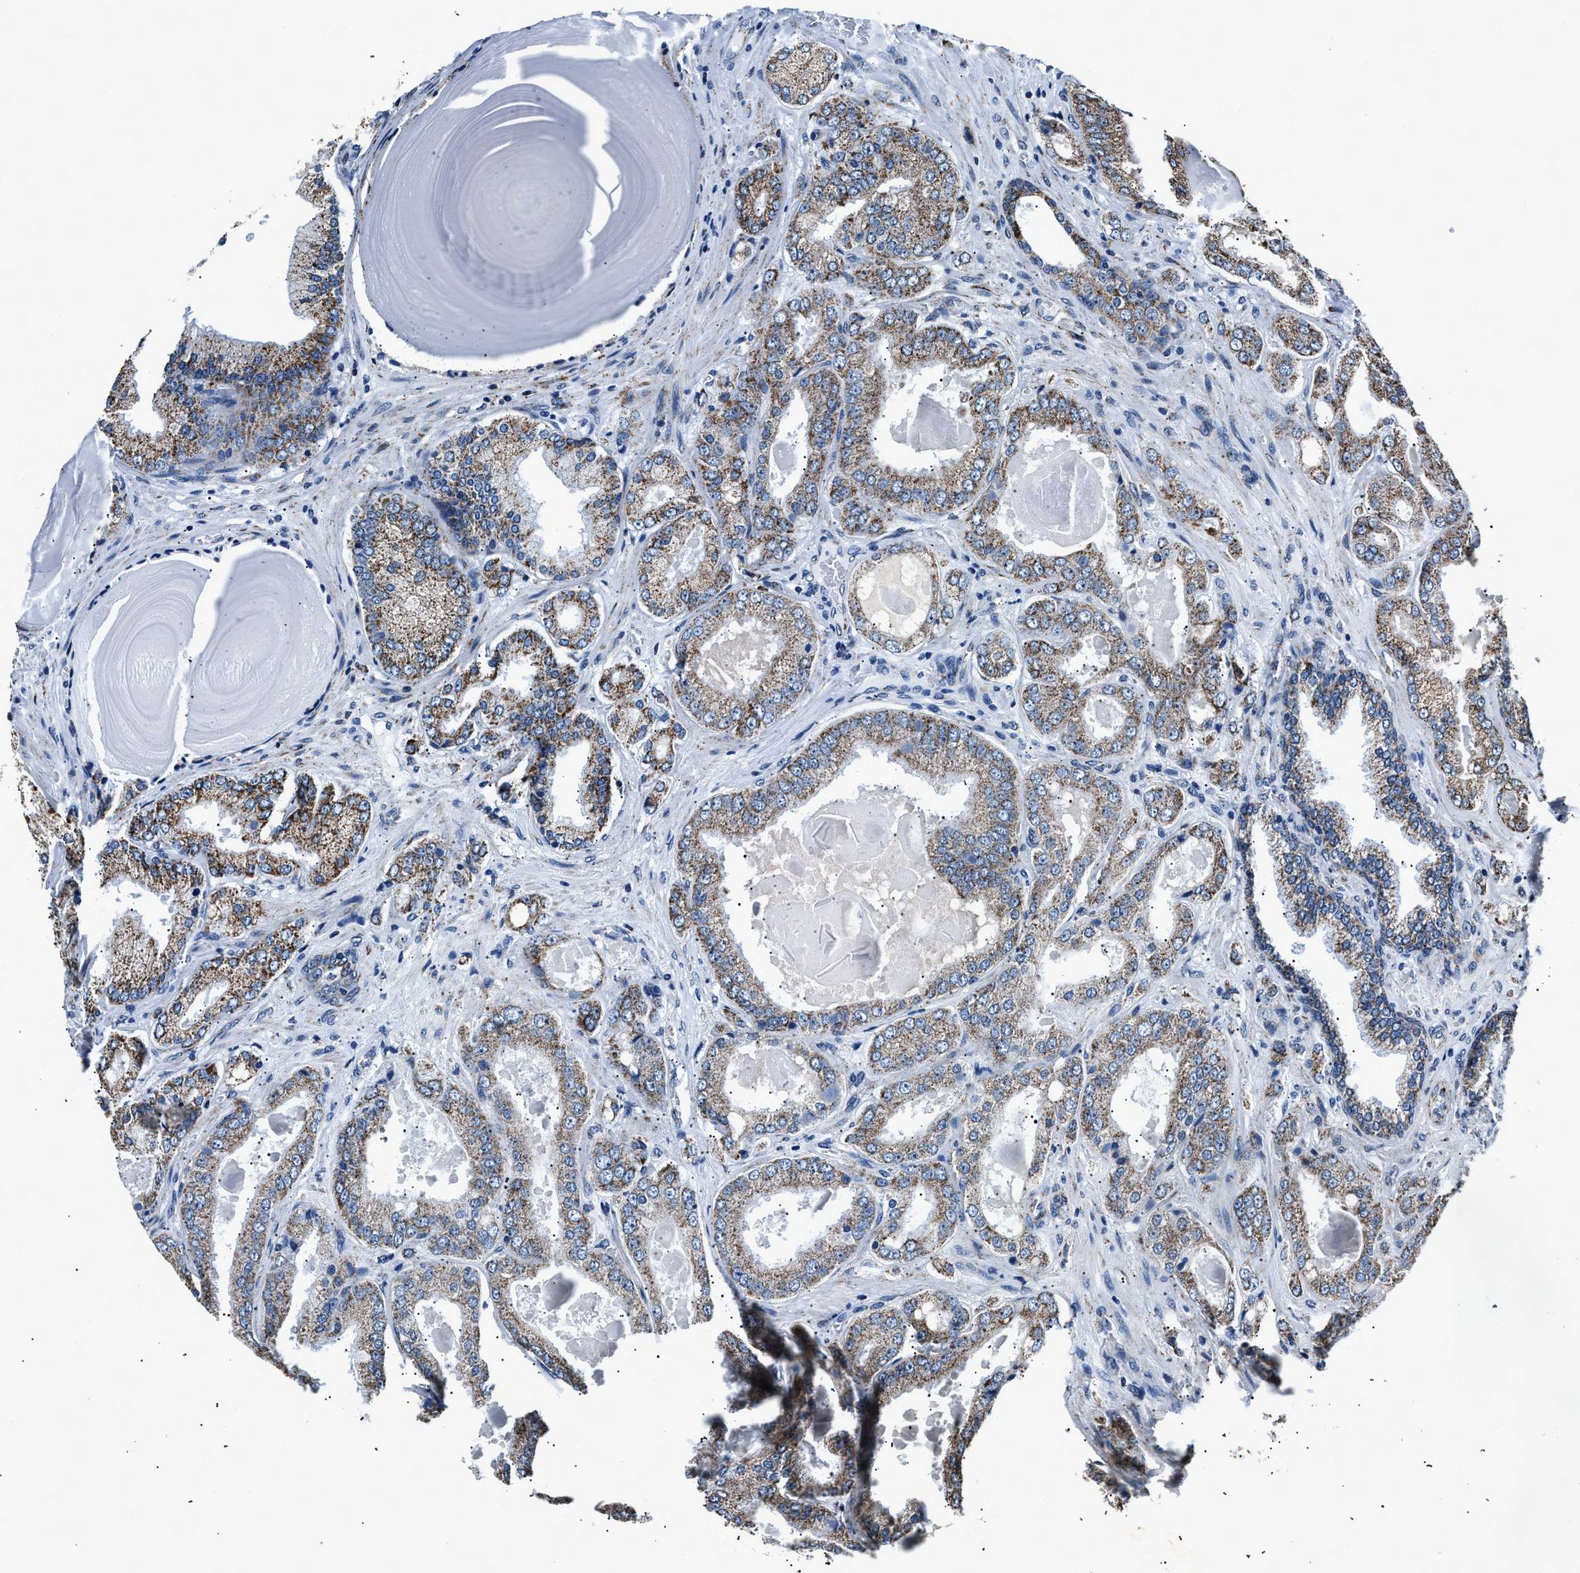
{"staining": {"intensity": "moderate", "quantity": ">75%", "location": "cytoplasmic/membranous"}, "tissue": "prostate cancer", "cell_type": "Tumor cells", "image_type": "cancer", "snomed": [{"axis": "morphology", "description": "Adenocarcinoma, Low grade"}, {"axis": "topography", "description": "Prostate"}], "caption": "Prostate cancer (adenocarcinoma (low-grade)) was stained to show a protein in brown. There is medium levels of moderate cytoplasmic/membranous staining in about >75% of tumor cells.", "gene": "HIBADH", "patient": {"sex": "male", "age": 65}}